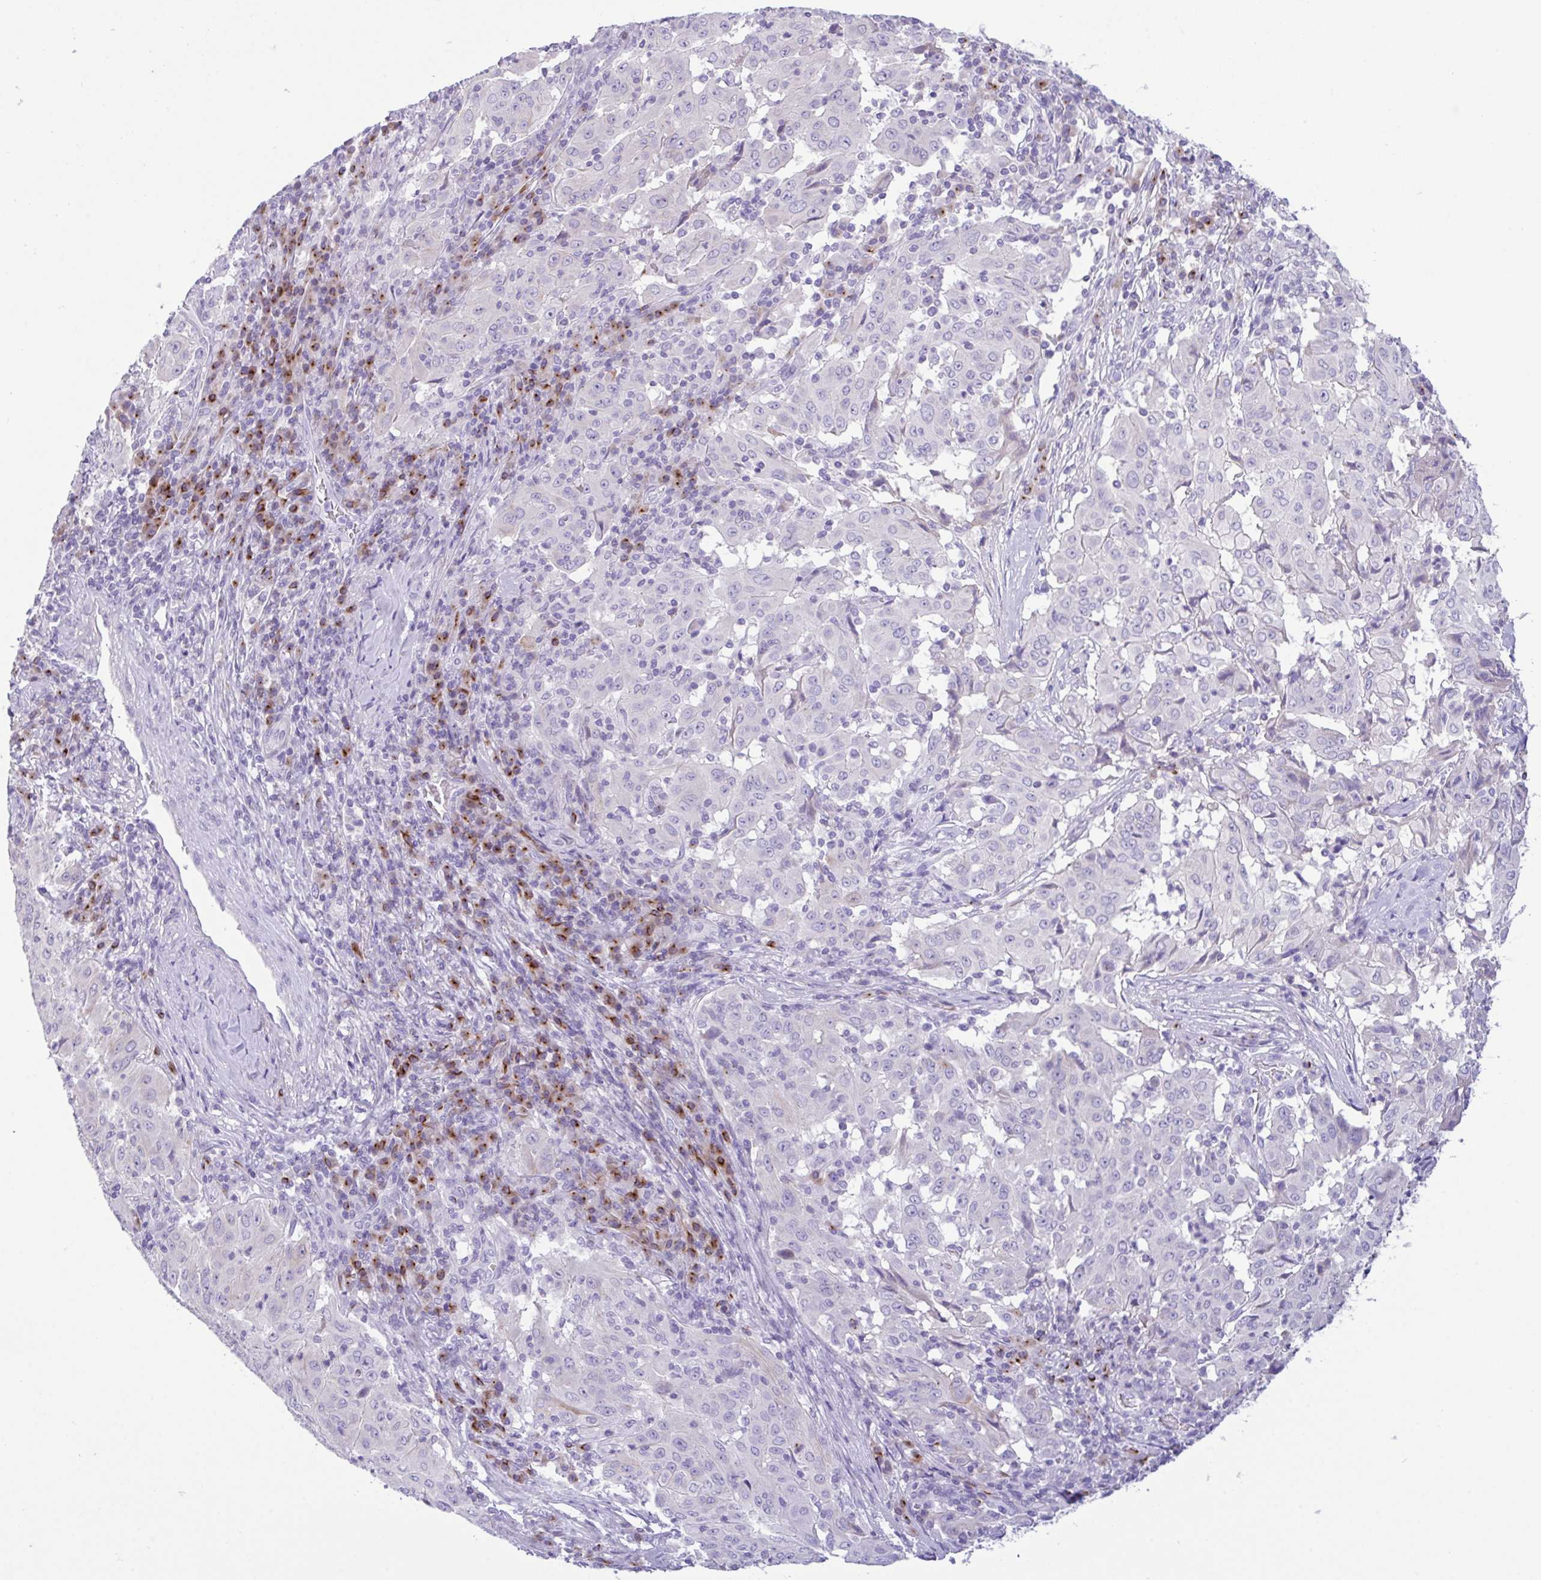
{"staining": {"intensity": "negative", "quantity": "none", "location": "none"}, "tissue": "pancreatic cancer", "cell_type": "Tumor cells", "image_type": "cancer", "snomed": [{"axis": "morphology", "description": "Adenocarcinoma, NOS"}, {"axis": "topography", "description": "Pancreas"}], "caption": "The image shows no significant positivity in tumor cells of pancreatic cancer.", "gene": "FBXL20", "patient": {"sex": "male", "age": 63}}